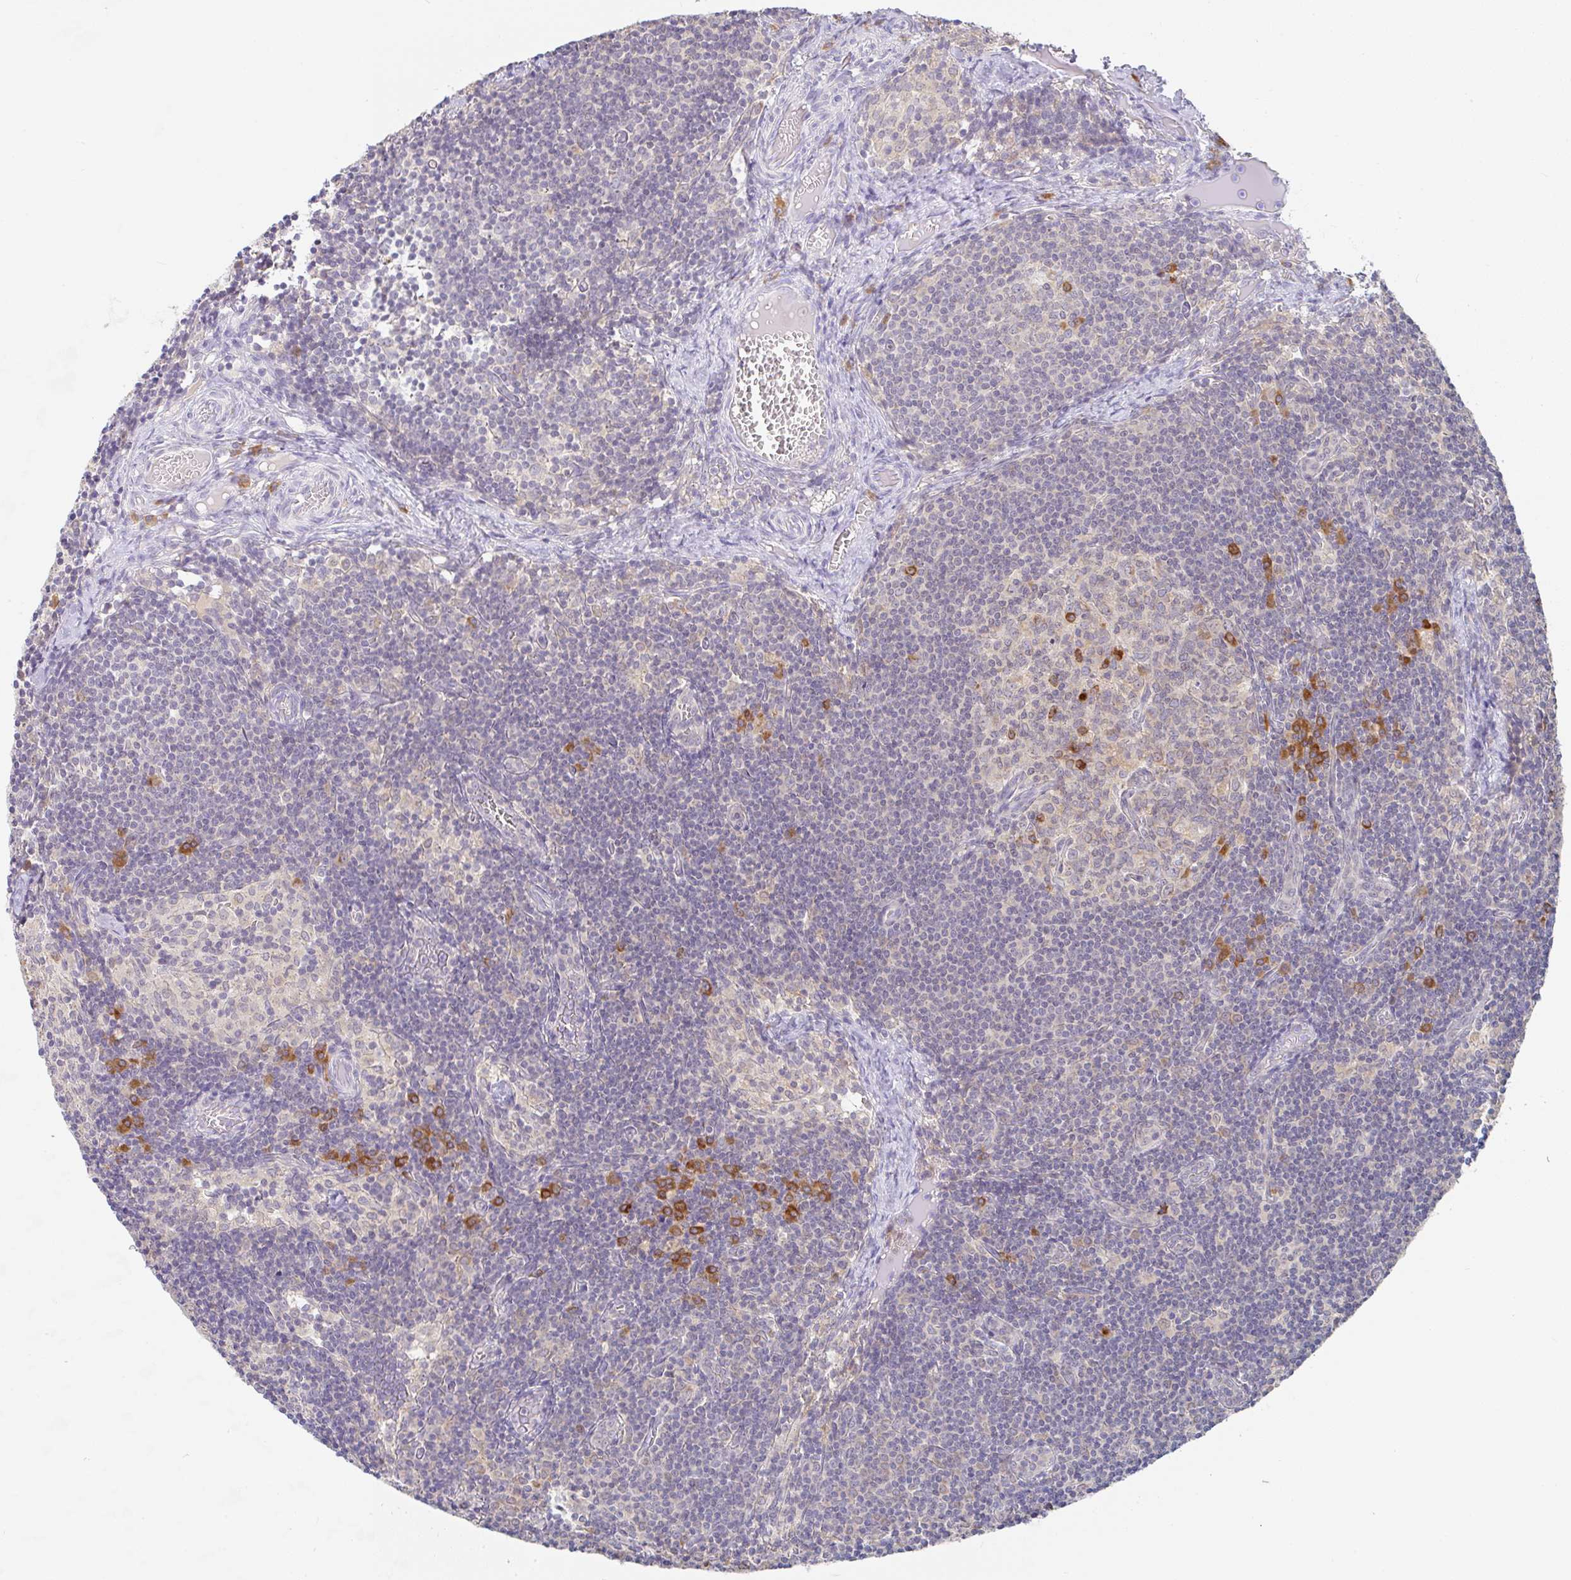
{"staining": {"intensity": "strong", "quantity": "<25%", "location": "cytoplasmic/membranous"}, "tissue": "lymph node", "cell_type": "Germinal center cells", "image_type": "normal", "snomed": [{"axis": "morphology", "description": "Normal tissue, NOS"}, {"axis": "topography", "description": "Lymph node"}], "caption": "Lymph node stained for a protein (brown) displays strong cytoplasmic/membranous positive expression in about <25% of germinal center cells.", "gene": "DERL2", "patient": {"sex": "female", "age": 31}}